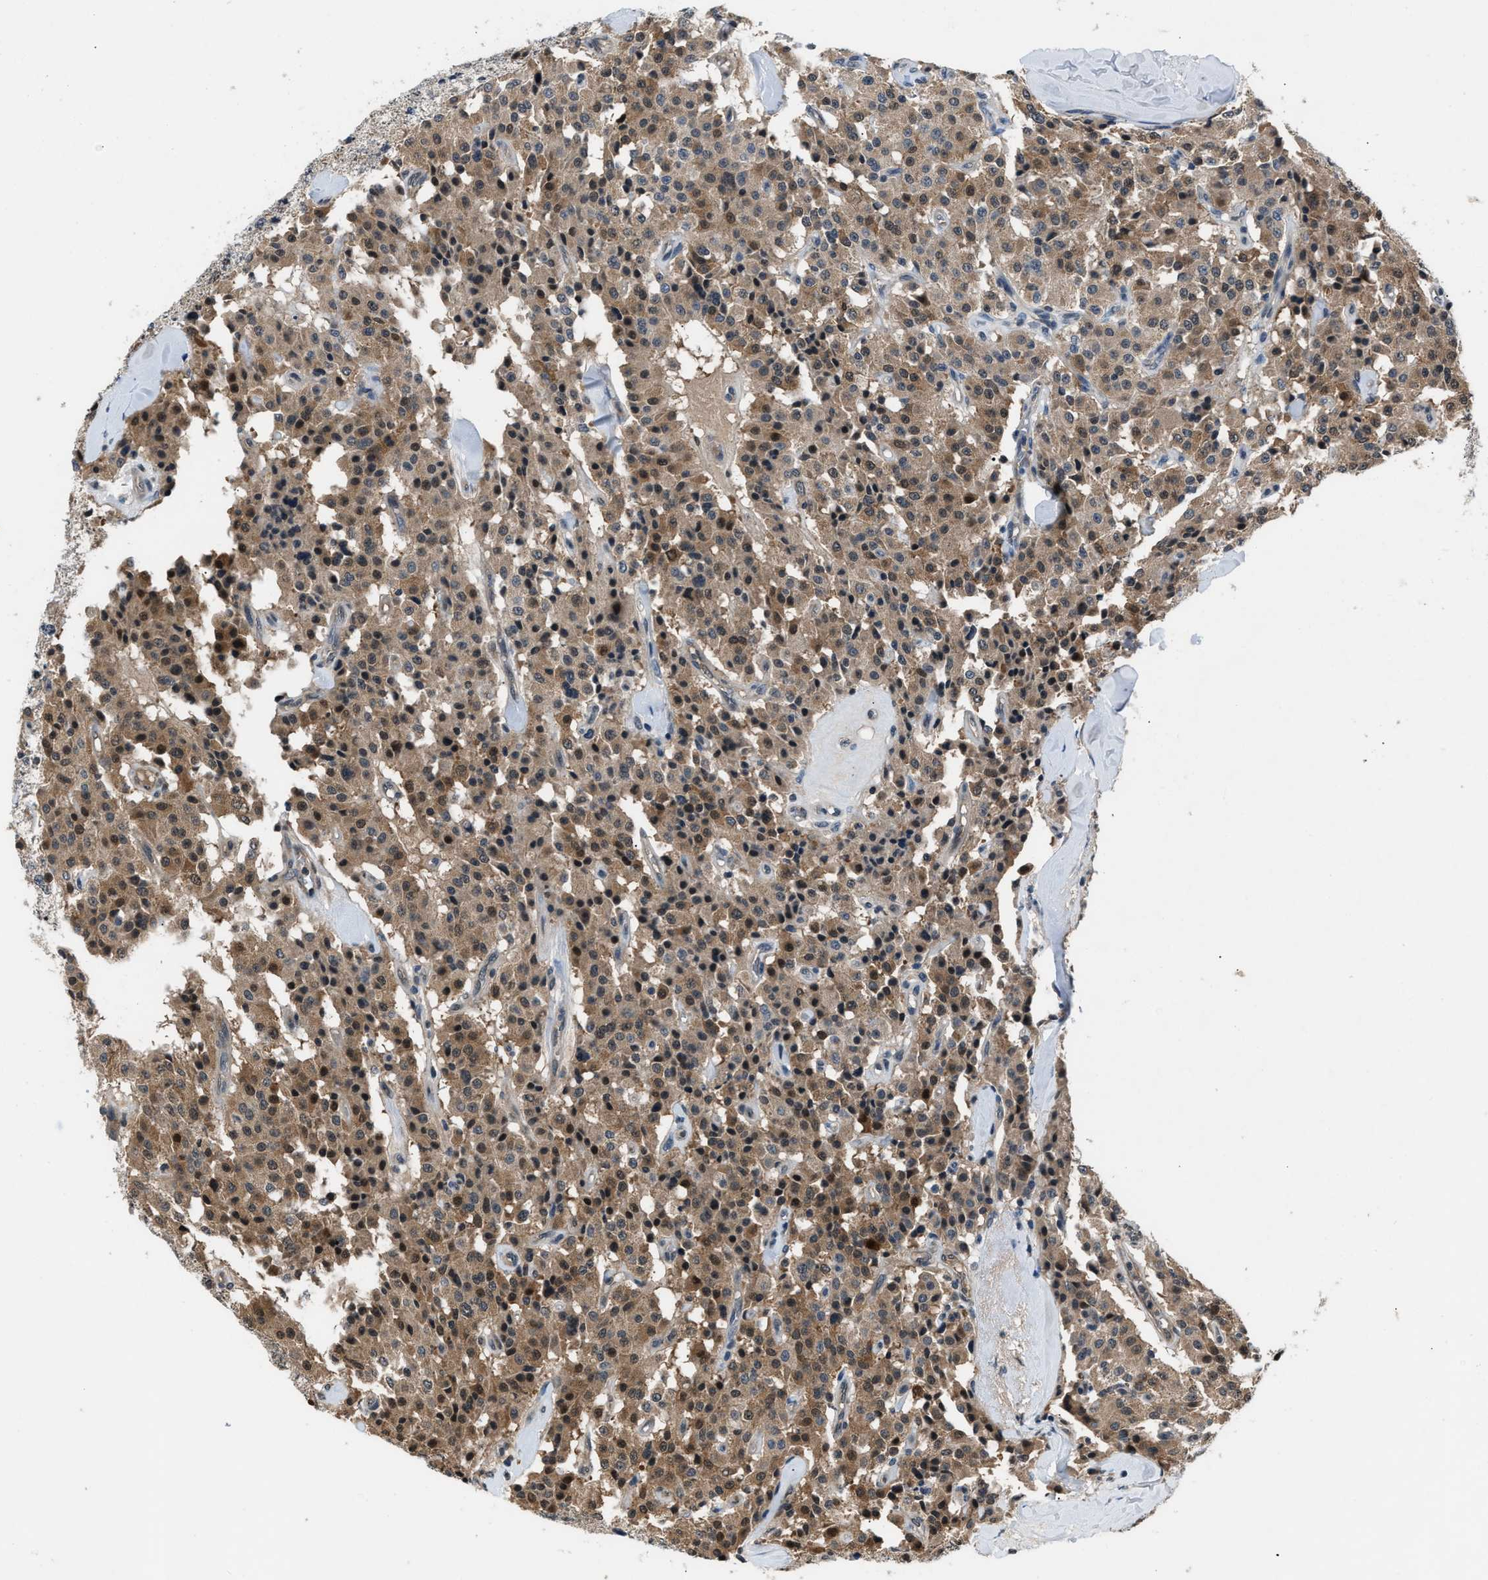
{"staining": {"intensity": "moderate", "quantity": "25%-75%", "location": "cytoplasmic/membranous,nuclear"}, "tissue": "carcinoid", "cell_type": "Tumor cells", "image_type": "cancer", "snomed": [{"axis": "morphology", "description": "Carcinoid, malignant, NOS"}, {"axis": "topography", "description": "Lung"}], "caption": "This image reveals immunohistochemistry (IHC) staining of malignant carcinoid, with medium moderate cytoplasmic/membranous and nuclear staining in approximately 25%-75% of tumor cells.", "gene": "TP53I3", "patient": {"sex": "male", "age": 30}}